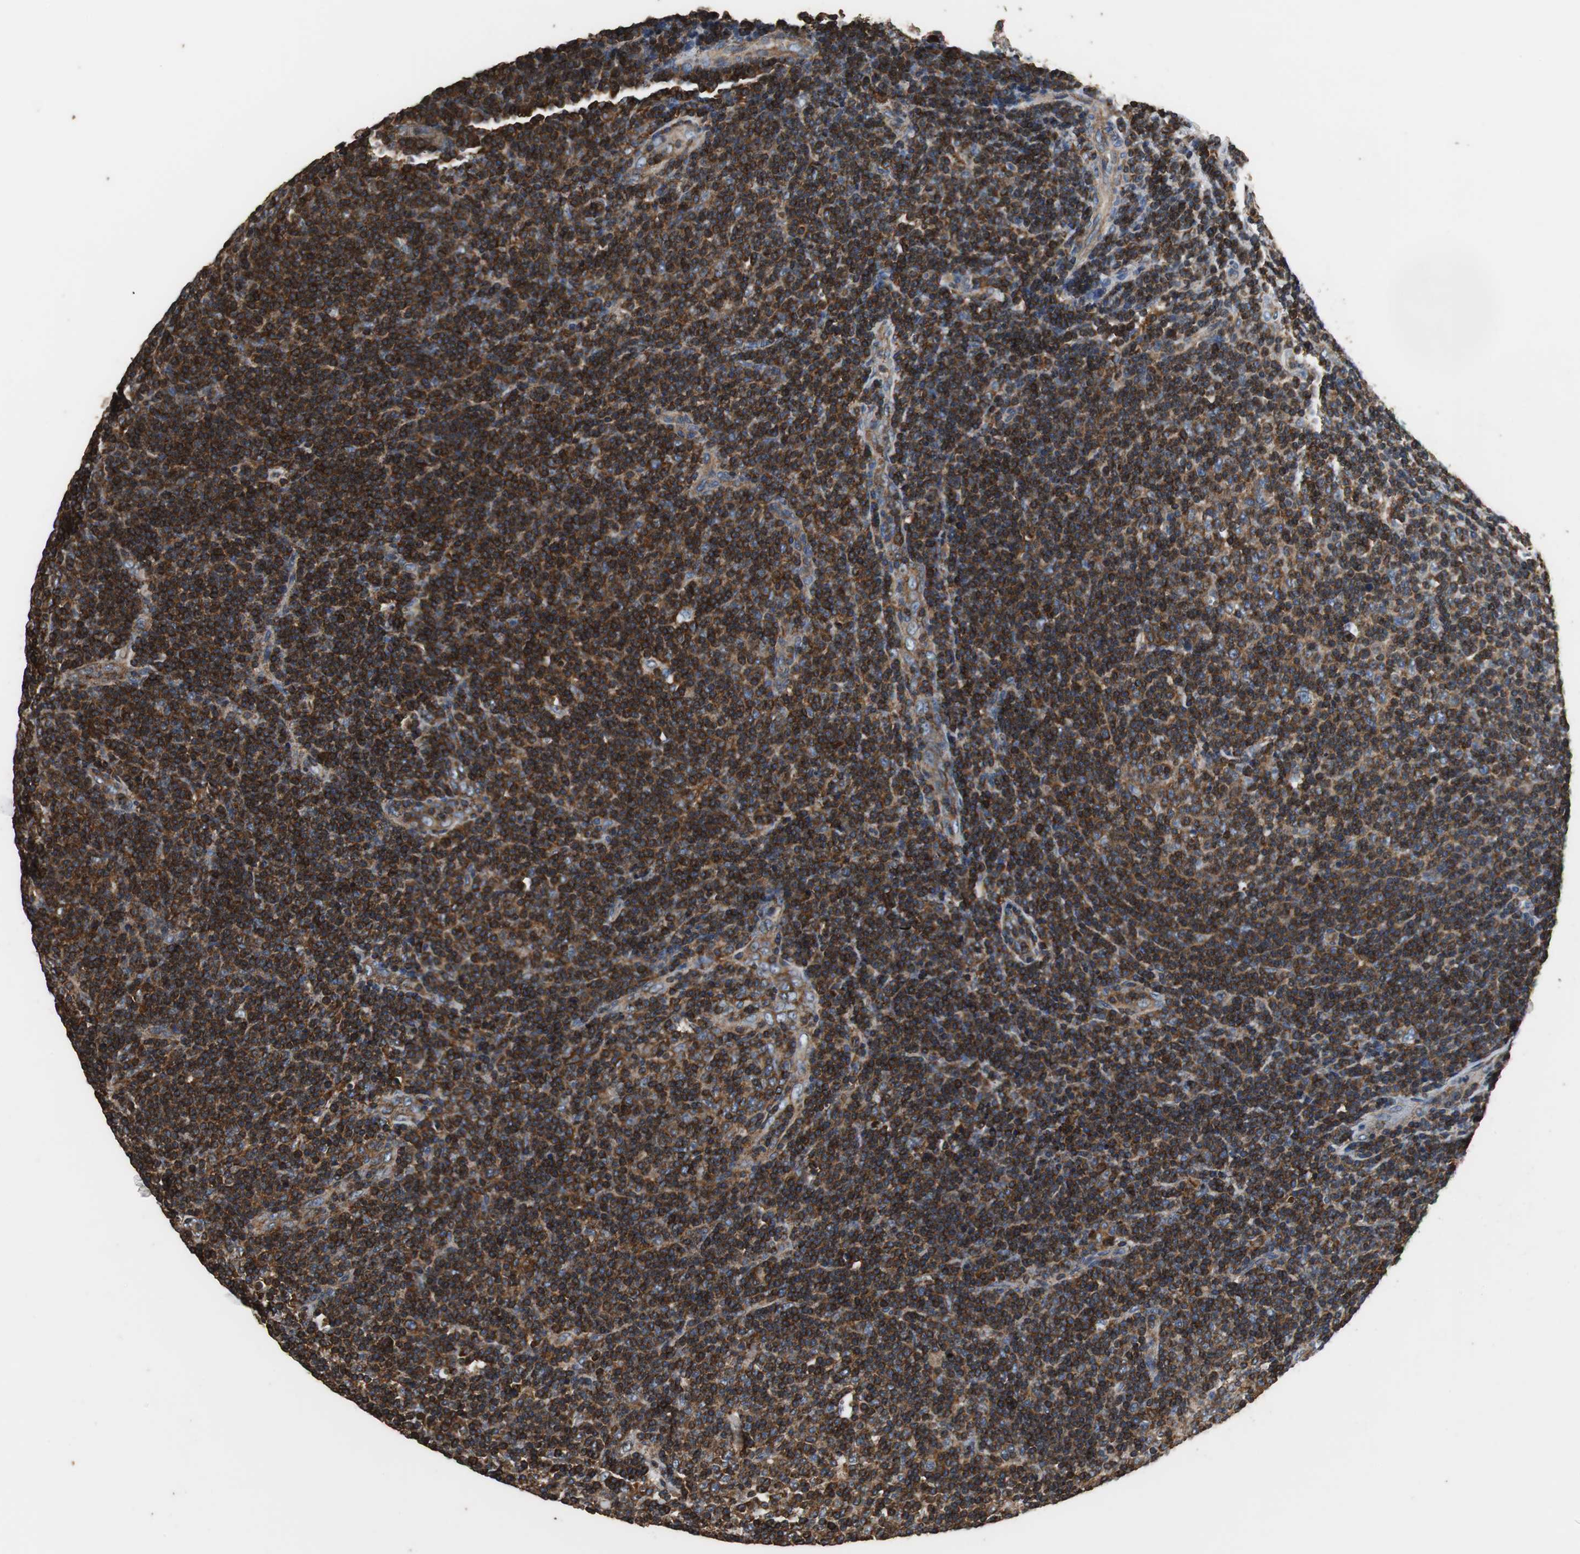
{"staining": {"intensity": "strong", "quantity": ">75%", "location": "cytoplasmic/membranous"}, "tissue": "lymphoma", "cell_type": "Tumor cells", "image_type": "cancer", "snomed": [{"axis": "morphology", "description": "Malignant lymphoma, non-Hodgkin's type, Low grade"}, {"axis": "topography", "description": "Lymph node"}], "caption": "Immunohistochemistry (DAB (3,3'-diaminobenzidine)) staining of human lymphoma exhibits strong cytoplasmic/membranous protein positivity in about >75% of tumor cells.", "gene": "PRKRA", "patient": {"sex": "male", "age": 70}}